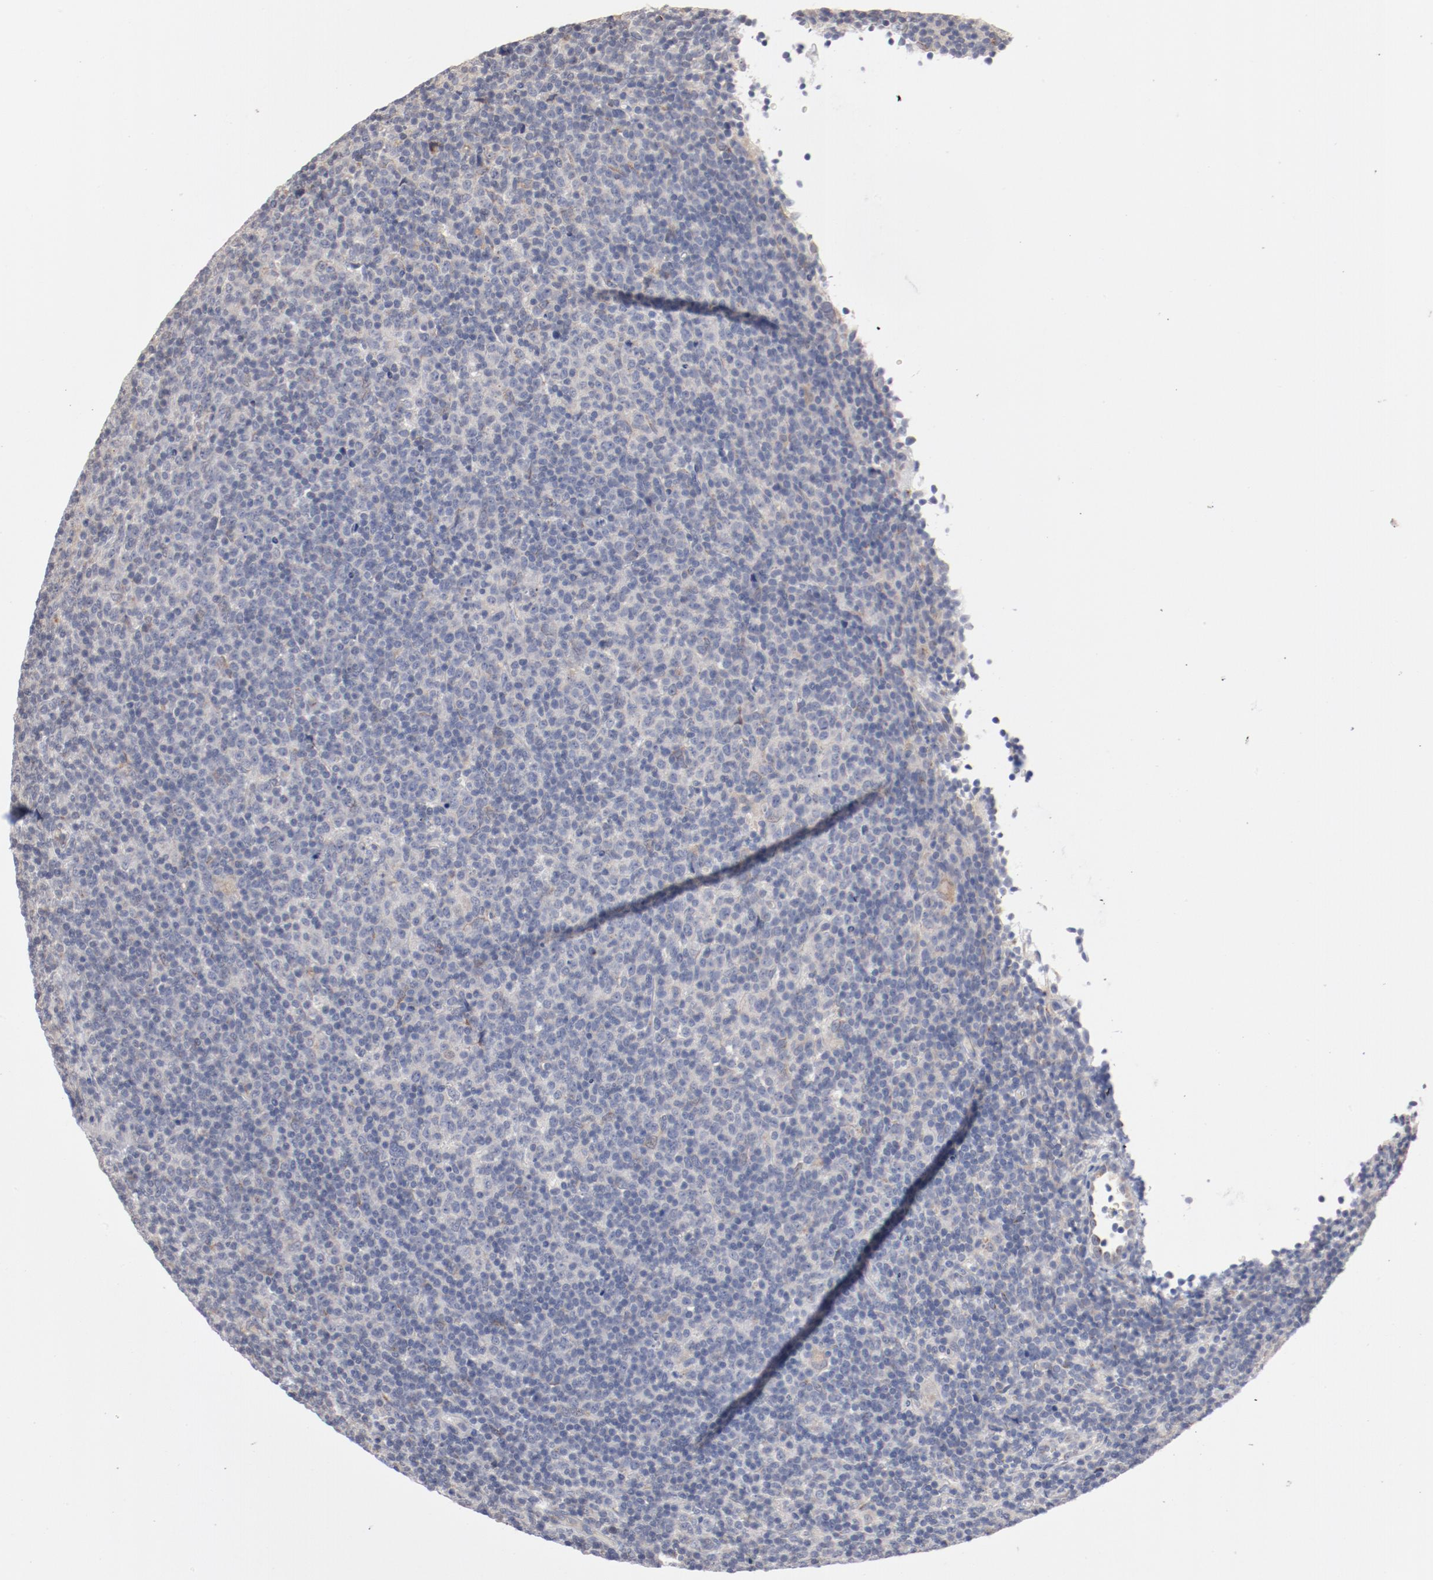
{"staining": {"intensity": "negative", "quantity": "none", "location": "none"}, "tissue": "lymphoma", "cell_type": "Tumor cells", "image_type": "cancer", "snomed": [{"axis": "morphology", "description": "Malignant lymphoma, non-Hodgkin's type, Low grade"}, {"axis": "topography", "description": "Lymph node"}], "caption": "The IHC image has no significant positivity in tumor cells of malignant lymphoma, non-Hodgkin's type (low-grade) tissue.", "gene": "AK7", "patient": {"sex": "male", "age": 70}}